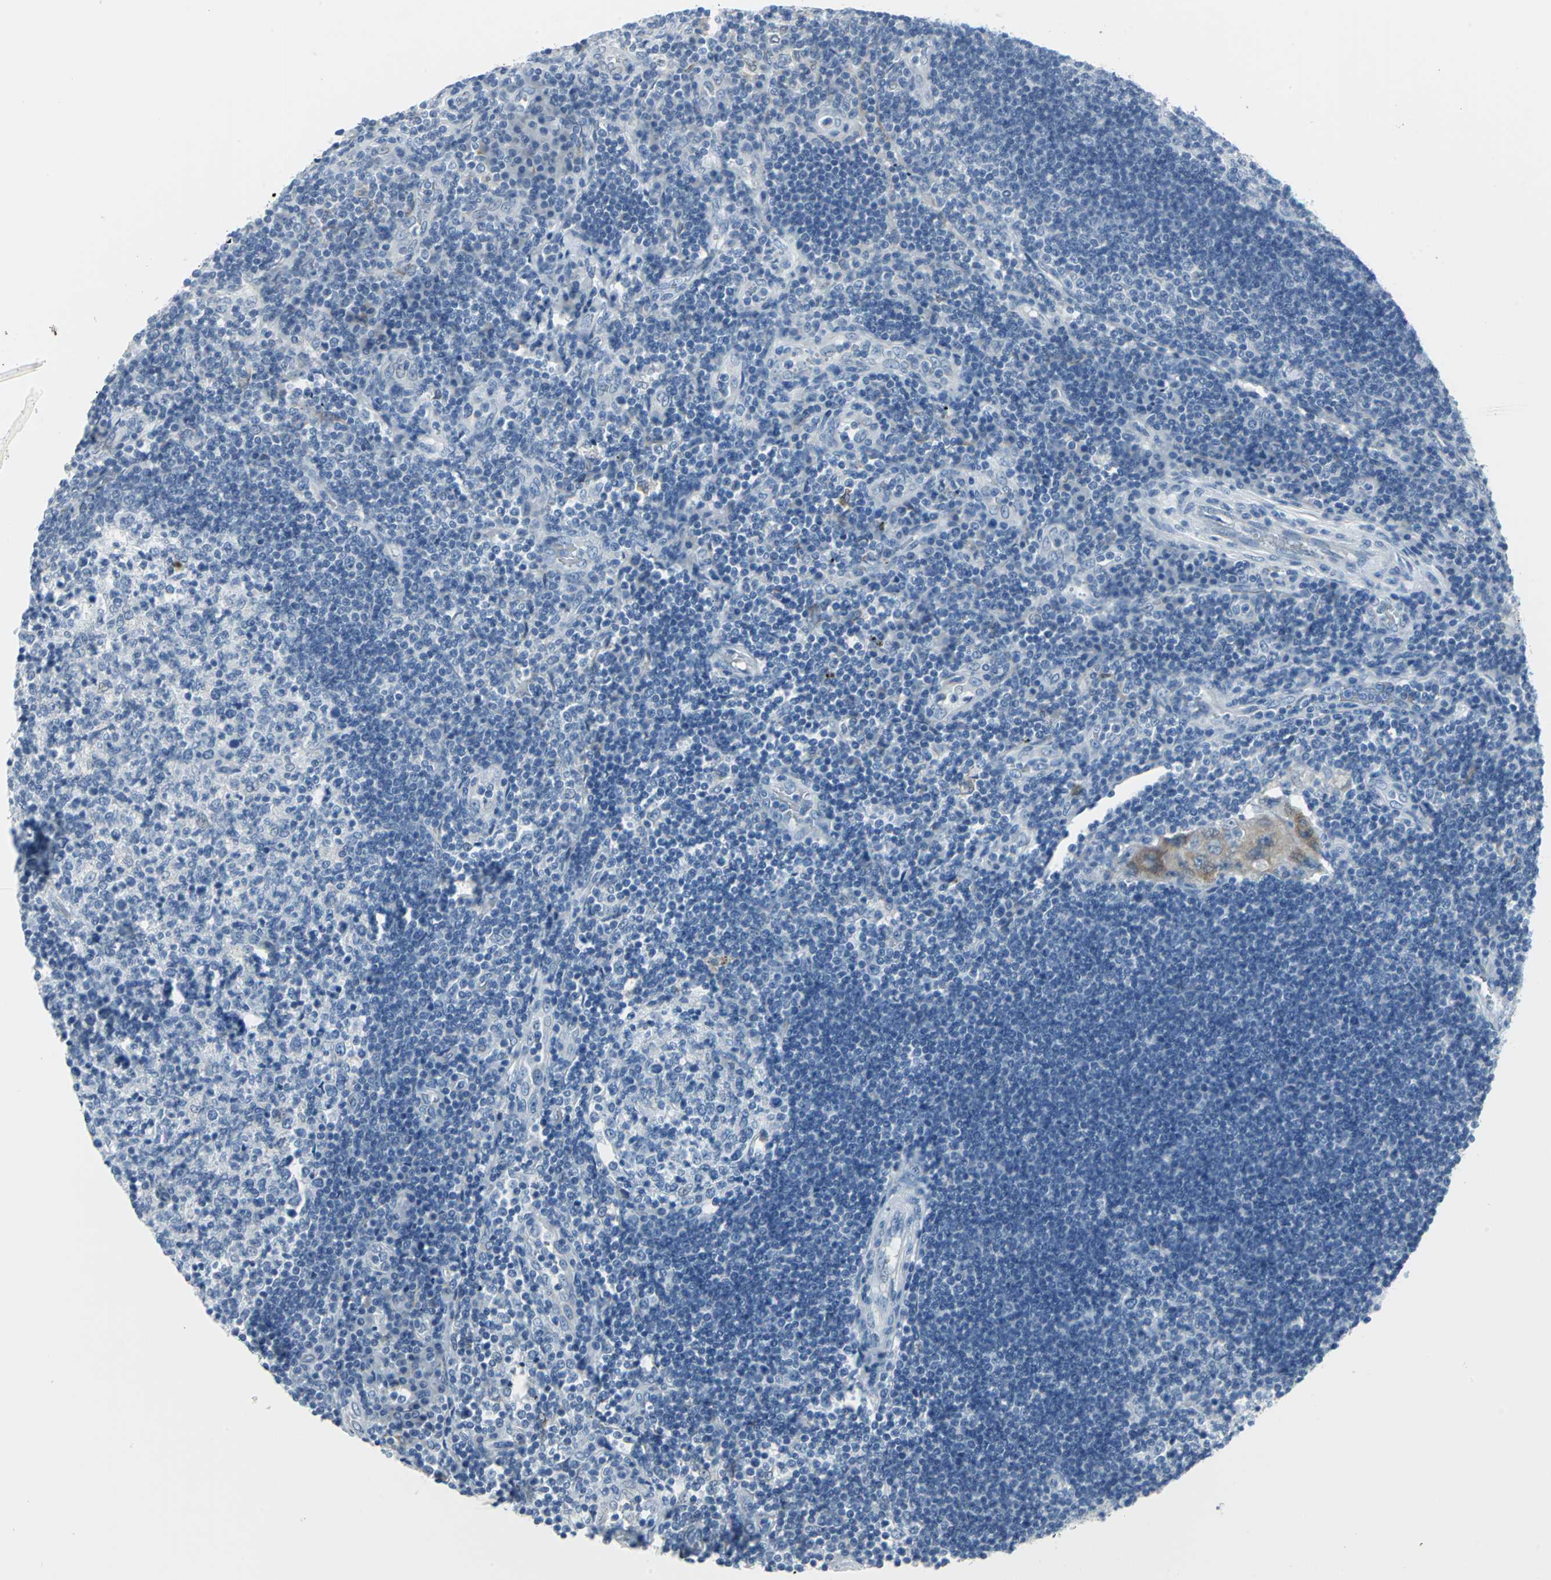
{"staining": {"intensity": "negative", "quantity": "none", "location": "none"}, "tissue": "lymph node", "cell_type": "Germinal center cells", "image_type": "normal", "snomed": [{"axis": "morphology", "description": "Normal tissue, NOS"}, {"axis": "morphology", "description": "Squamous cell carcinoma, metastatic, NOS"}, {"axis": "topography", "description": "Lymph node"}], "caption": "IHC image of normal human lymph node stained for a protein (brown), which exhibits no staining in germinal center cells.", "gene": "CYB5A", "patient": {"sex": "female", "age": 53}}